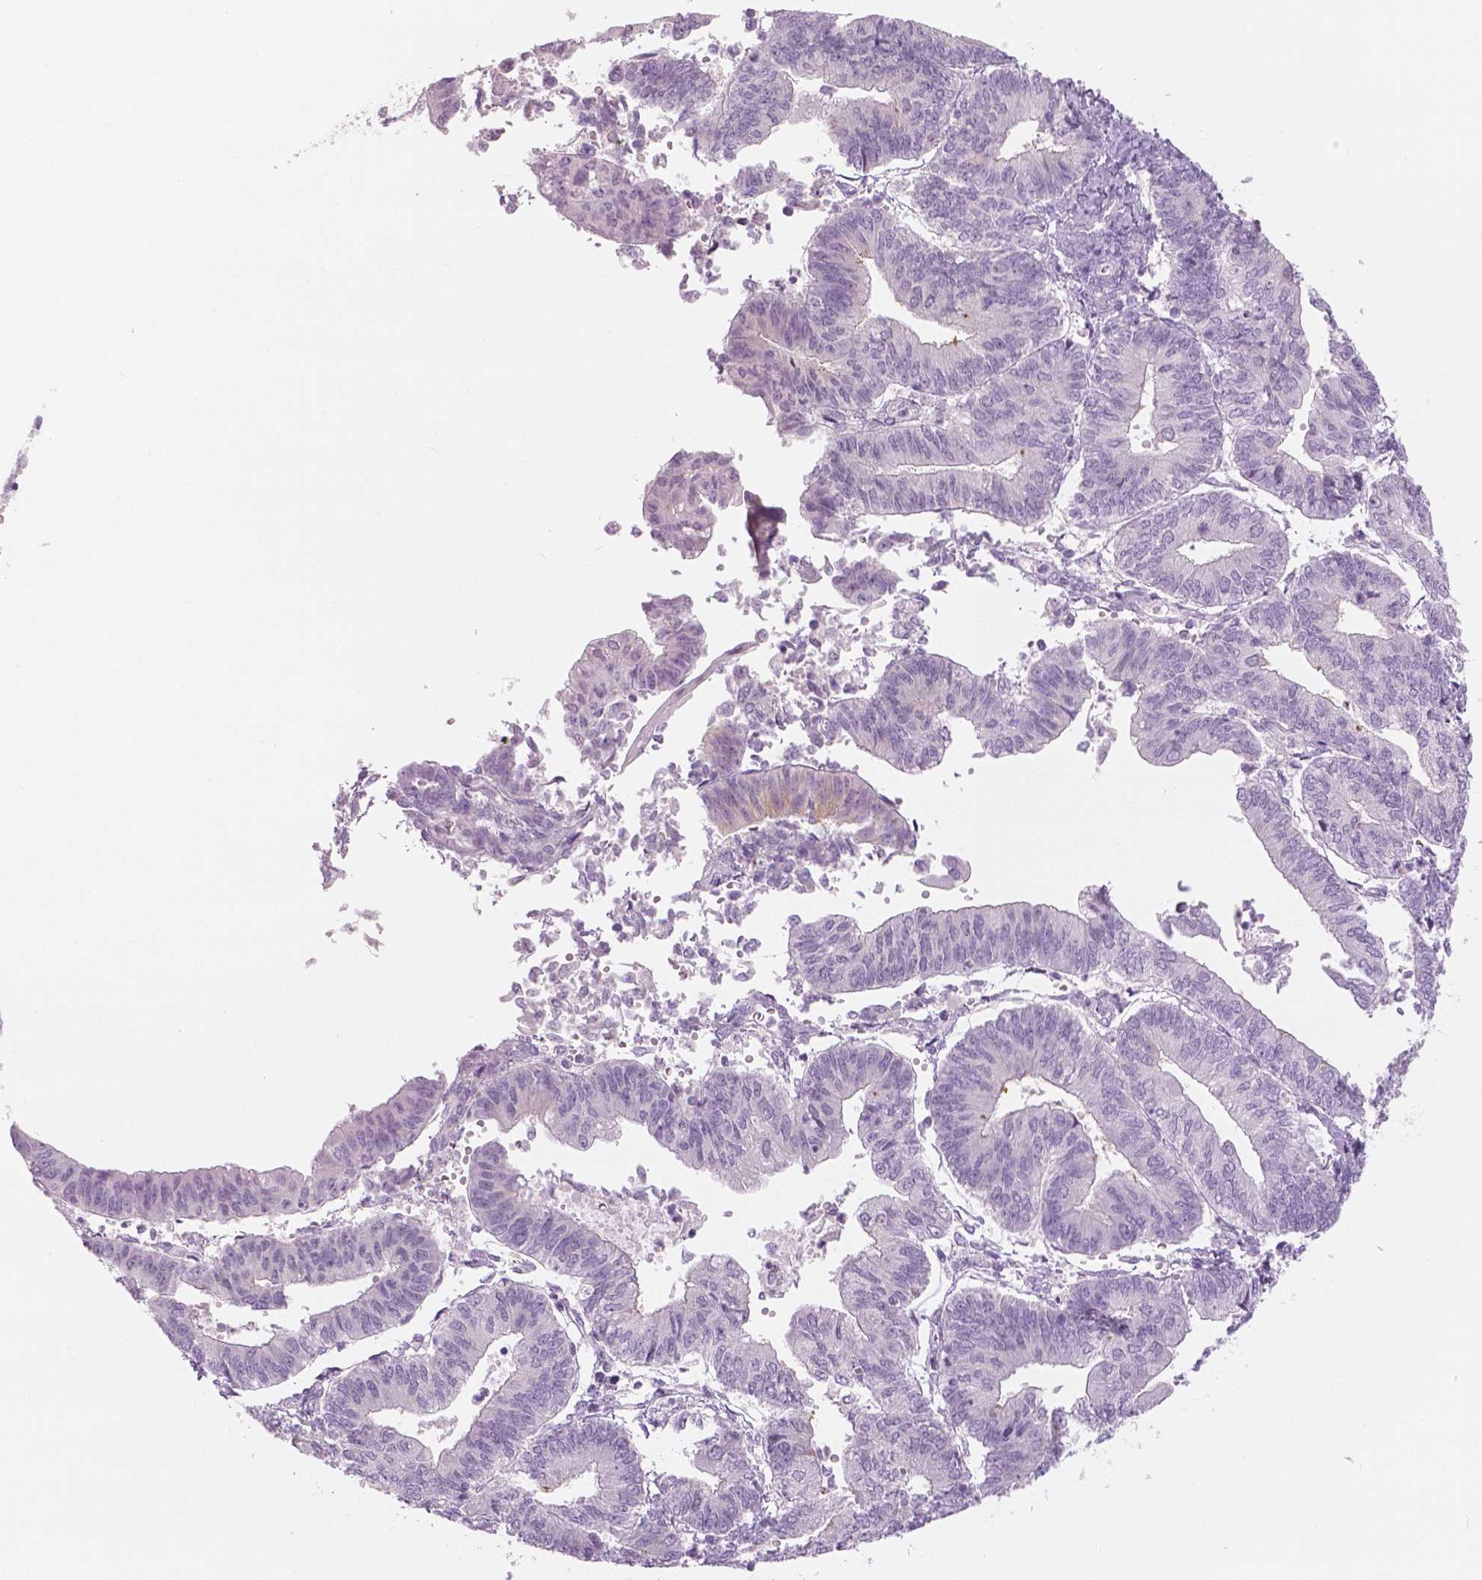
{"staining": {"intensity": "weak", "quantity": "<25%", "location": "cytoplasmic/membranous"}, "tissue": "endometrial cancer", "cell_type": "Tumor cells", "image_type": "cancer", "snomed": [{"axis": "morphology", "description": "Adenocarcinoma, NOS"}, {"axis": "topography", "description": "Endometrium"}], "caption": "The immunohistochemistry (IHC) image has no significant staining in tumor cells of endometrial adenocarcinoma tissue.", "gene": "SLC24A1", "patient": {"sex": "female", "age": 65}}